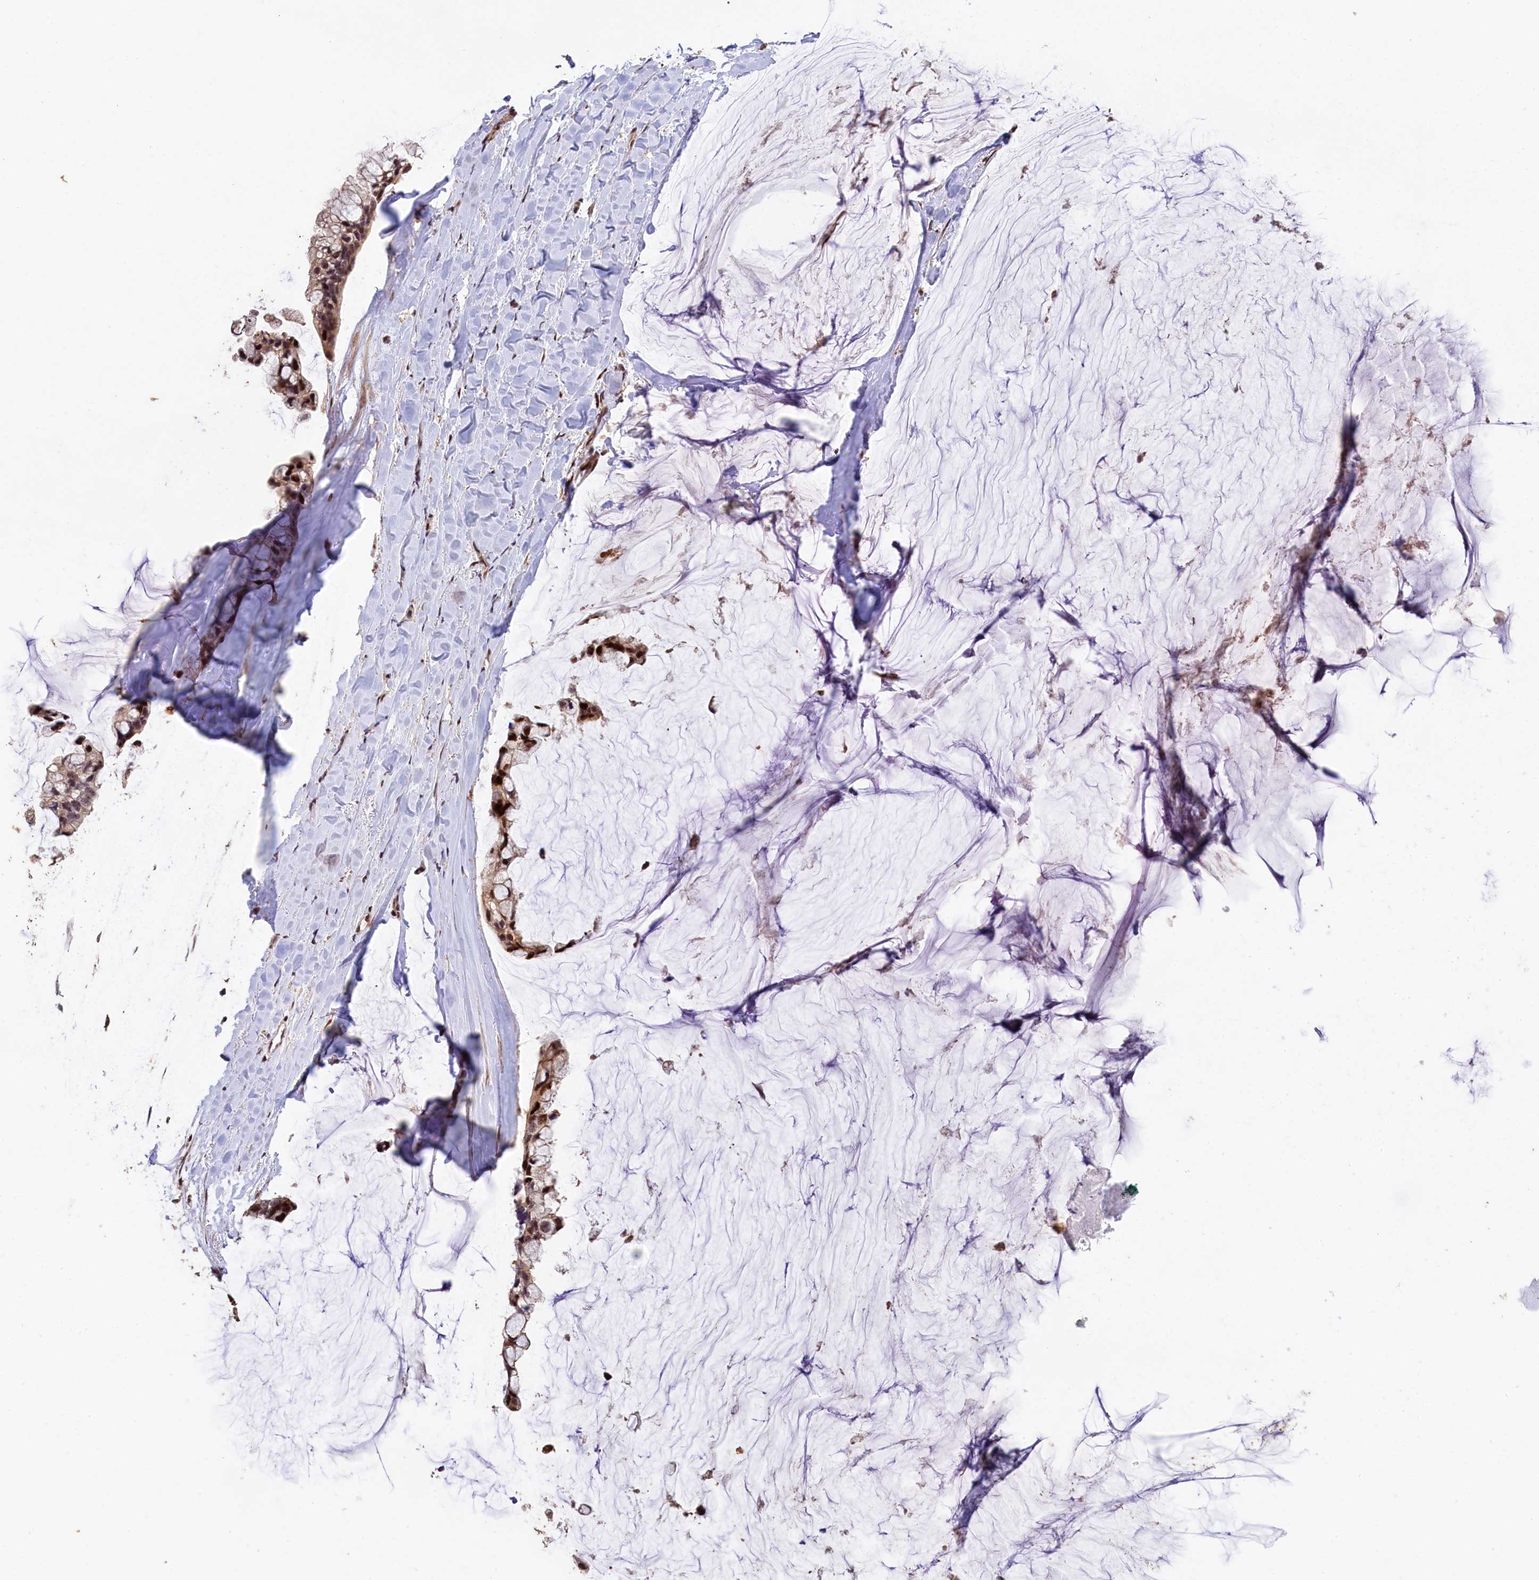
{"staining": {"intensity": "moderate", "quantity": ">75%", "location": "nuclear"}, "tissue": "ovarian cancer", "cell_type": "Tumor cells", "image_type": "cancer", "snomed": [{"axis": "morphology", "description": "Cystadenocarcinoma, mucinous, NOS"}, {"axis": "topography", "description": "Ovary"}], "caption": "The histopathology image displays immunohistochemical staining of ovarian cancer. There is moderate nuclear expression is appreciated in about >75% of tumor cells. Nuclei are stained in blue.", "gene": "PHAF1", "patient": {"sex": "female", "age": 39}}